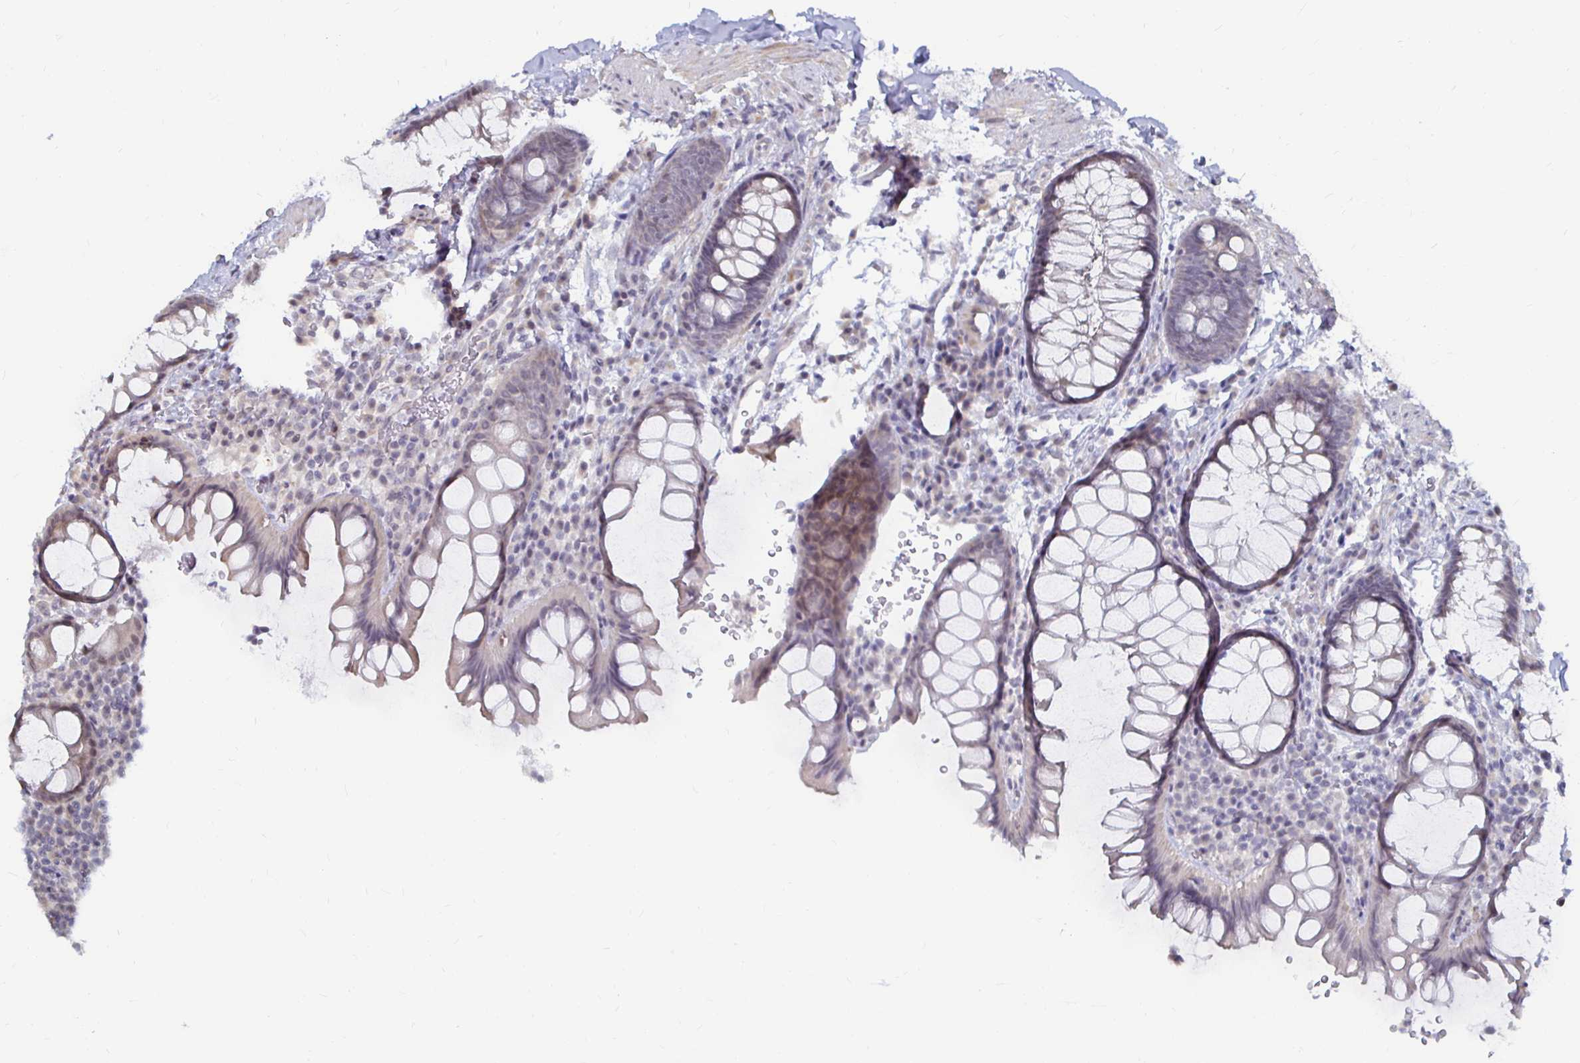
{"staining": {"intensity": "weak", "quantity": "25%-75%", "location": "cytoplasmic/membranous"}, "tissue": "rectum", "cell_type": "Glandular cells", "image_type": "normal", "snomed": [{"axis": "morphology", "description": "Normal tissue, NOS"}, {"axis": "topography", "description": "Rectum"}, {"axis": "topography", "description": "Peripheral nerve tissue"}], "caption": "Glandular cells exhibit low levels of weak cytoplasmic/membranous positivity in about 25%-75% of cells in unremarkable rectum.", "gene": "CAPN11", "patient": {"sex": "female", "age": 69}}